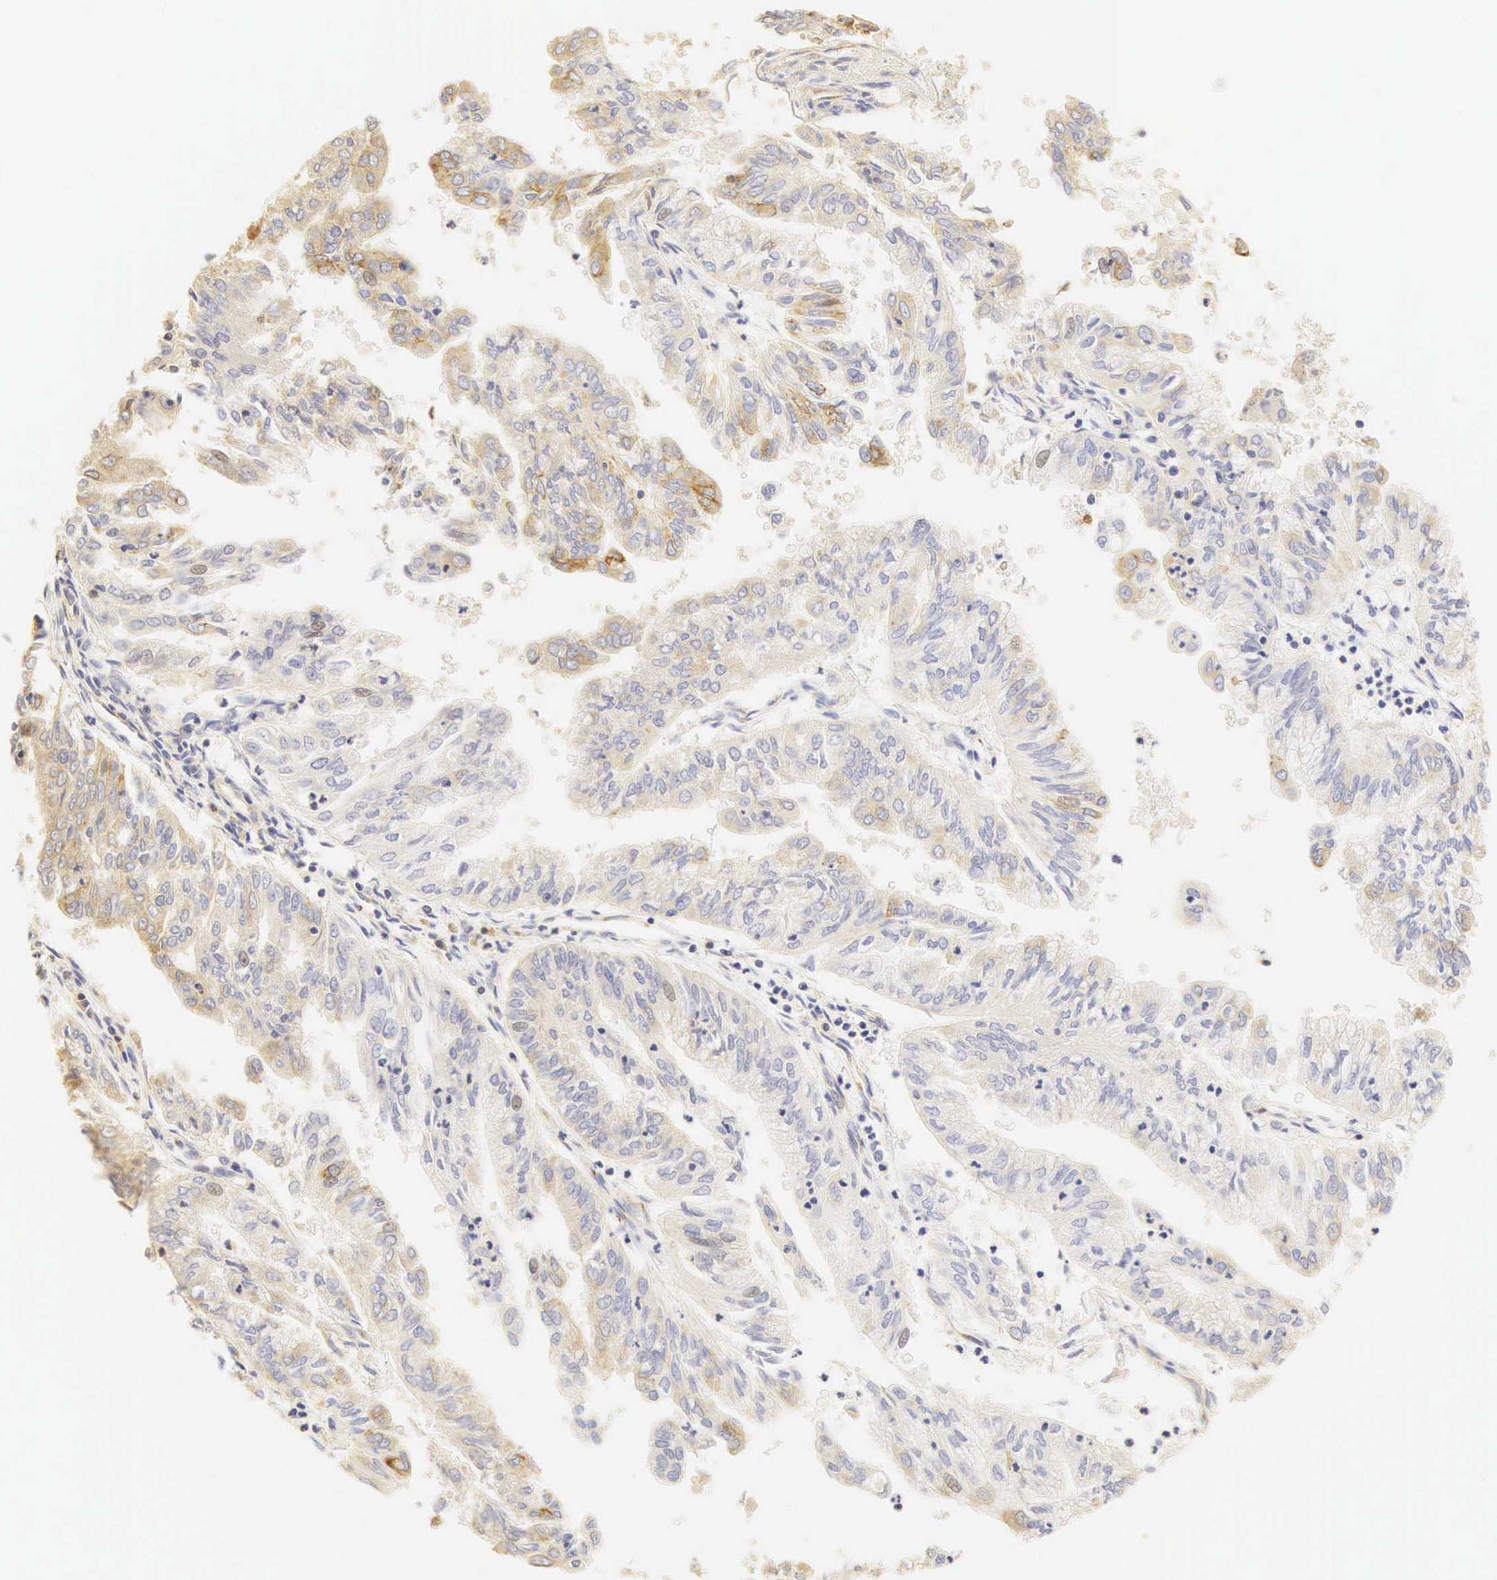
{"staining": {"intensity": "weak", "quantity": "25%-75%", "location": "cytoplasmic/membranous"}, "tissue": "endometrial cancer", "cell_type": "Tumor cells", "image_type": "cancer", "snomed": [{"axis": "morphology", "description": "Adenocarcinoma, NOS"}, {"axis": "topography", "description": "Endometrium"}], "caption": "A high-resolution histopathology image shows IHC staining of adenocarcinoma (endometrial), which exhibits weak cytoplasmic/membranous staining in approximately 25%-75% of tumor cells.", "gene": "CD99", "patient": {"sex": "female", "age": 79}}